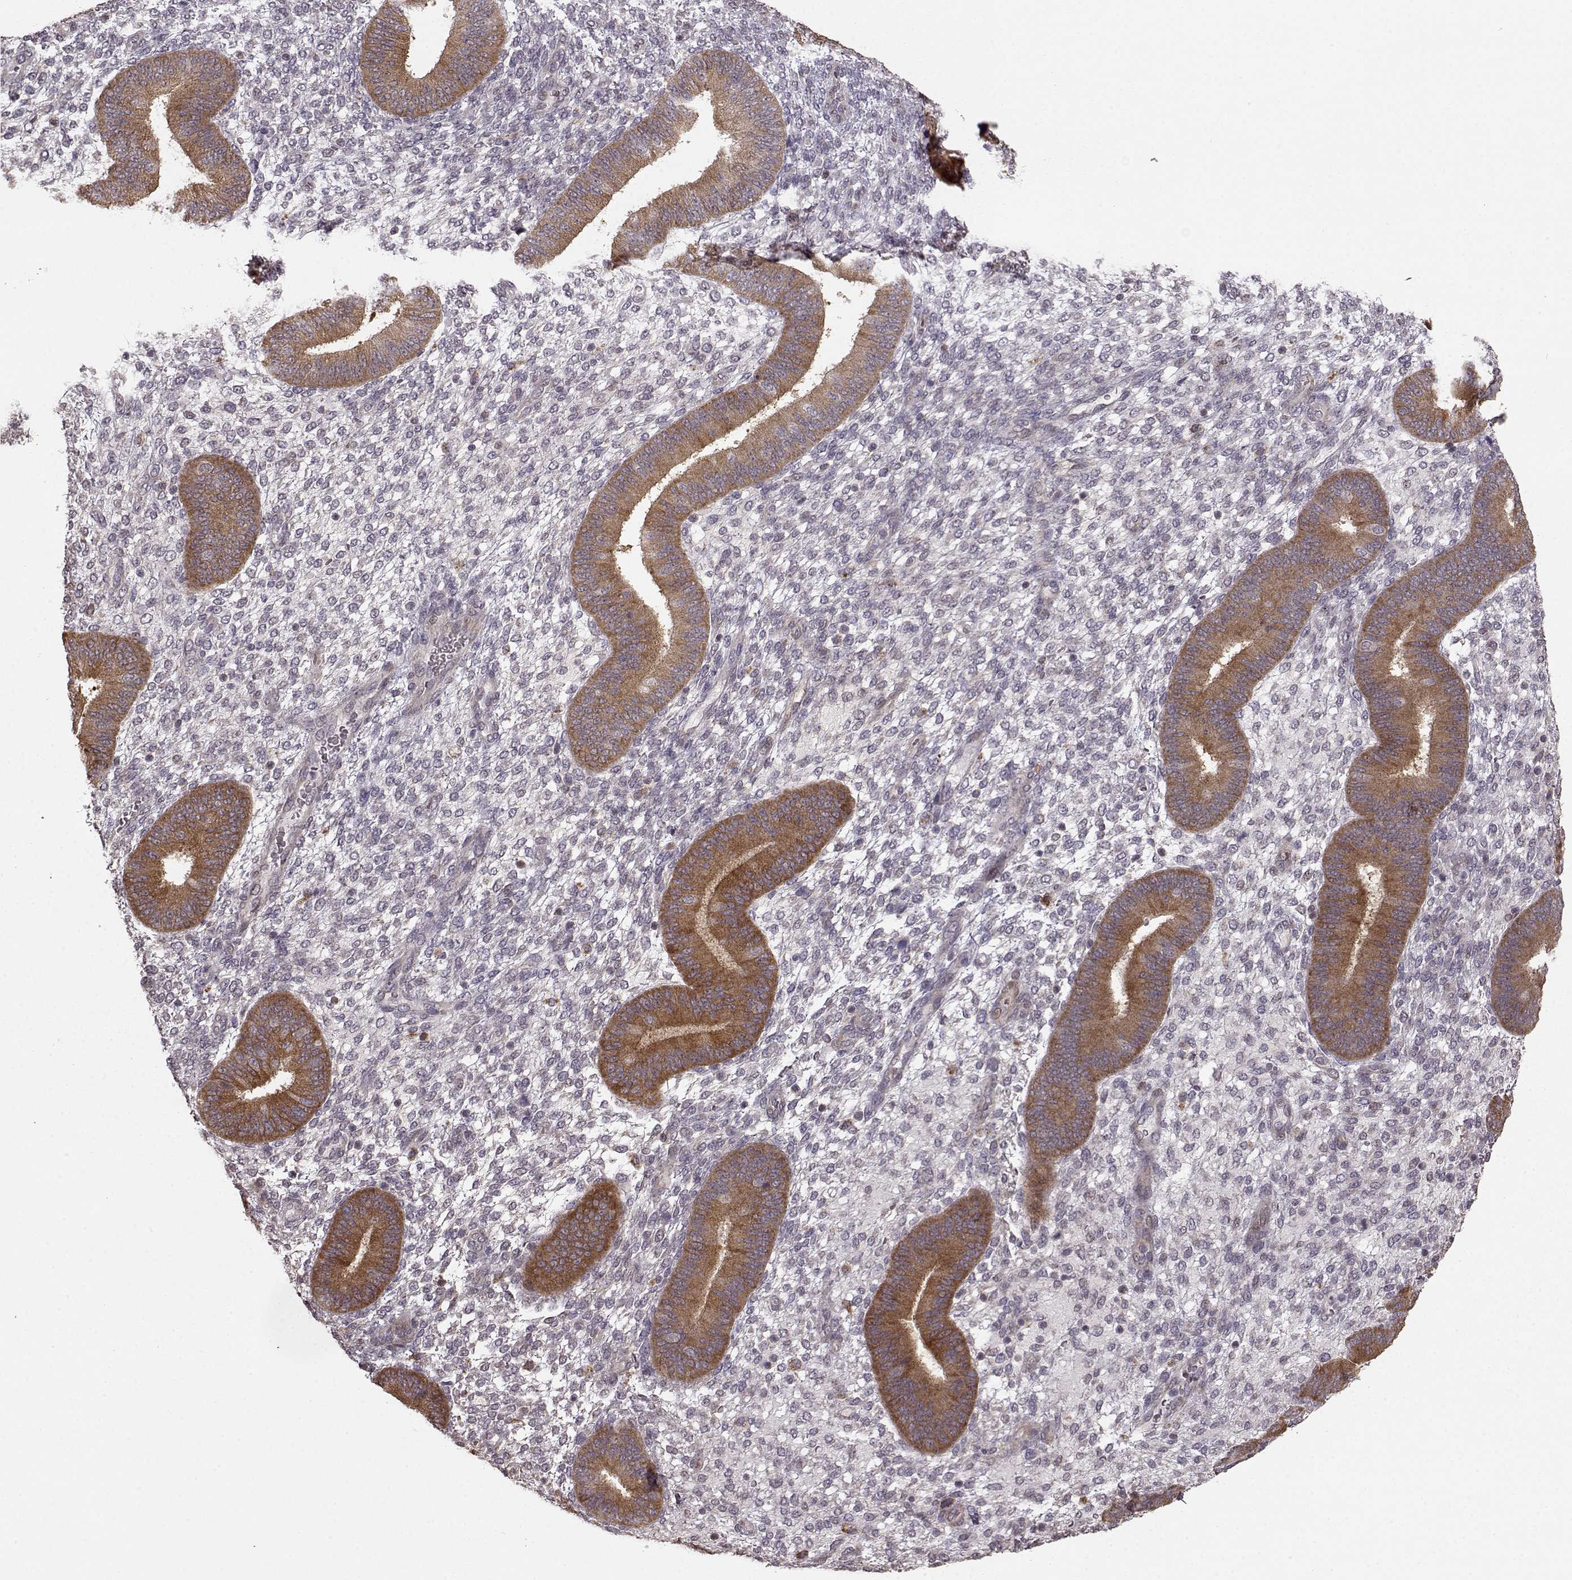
{"staining": {"intensity": "weak", "quantity": "<25%", "location": "cytoplasmic/membranous"}, "tissue": "endometrium", "cell_type": "Cells in endometrial stroma", "image_type": "normal", "snomed": [{"axis": "morphology", "description": "Normal tissue, NOS"}, {"axis": "topography", "description": "Endometrium"}], "caption": "Human endometrium stained for a protein using immunohistochemistry (IHC) displays no positivity in cells in endometrial stroma.", "gene": "BACH2", "patient": {"sex": "female", "age": 39}}